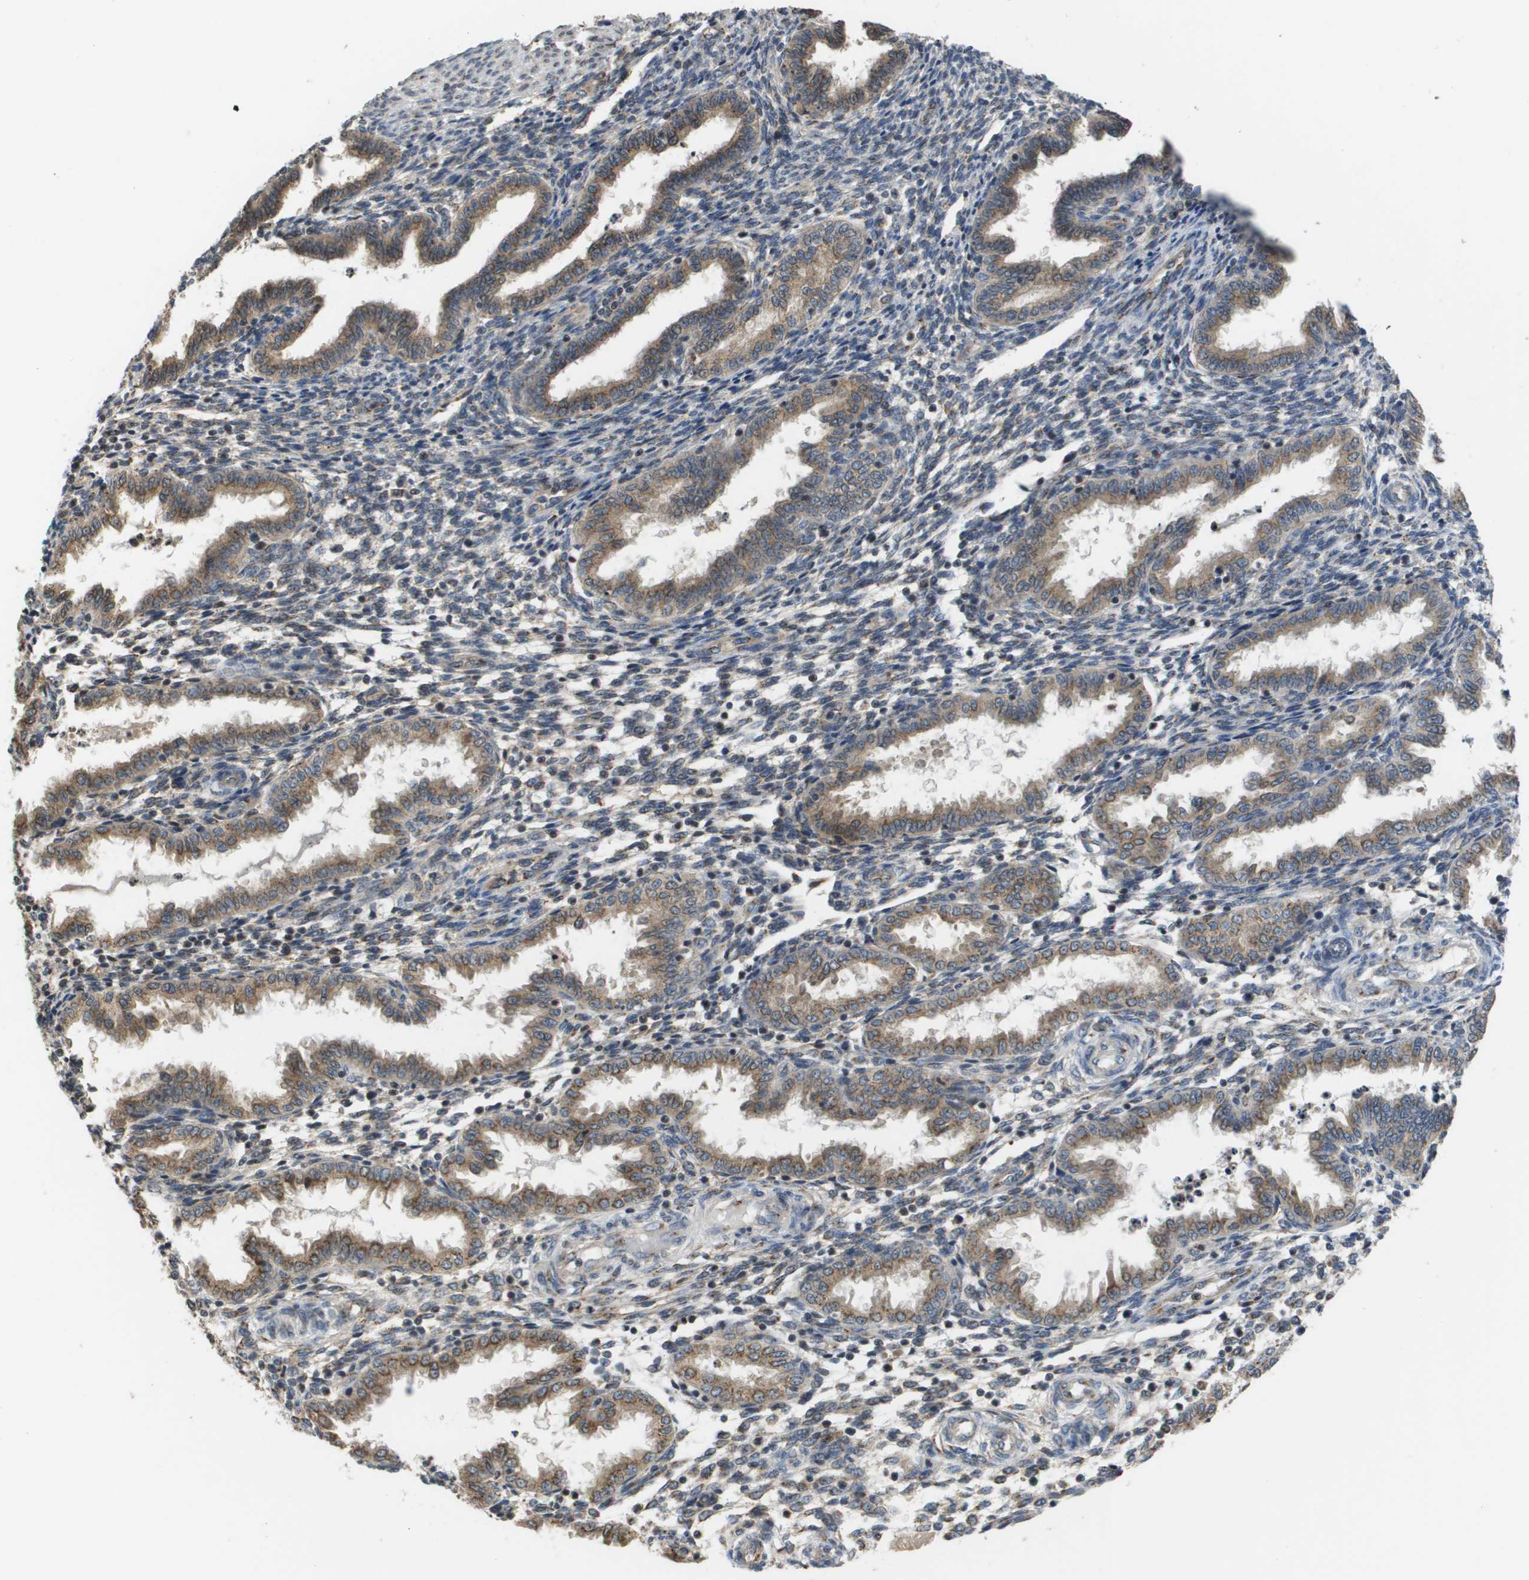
{"staining": {"intensity": "weak", "quantity": "<25%", "location": "cytoplasmic/membranous"}, "tissue": "endometrium", "cell_type": "Cells in endometrial stroma", "image_type": "normal", "snomed": [{"axis": "morphology", "description": "Normal tissue, NOS"}, {"axis": "topography", "description": "Endometrium"}], "caption": "IHC image of benign human endometrium stained for a protein (brown), which displays no positivity in cells in endometrial stroma.", "gene": "PCK1", "patient": {"sex": "female", "age": 33}}